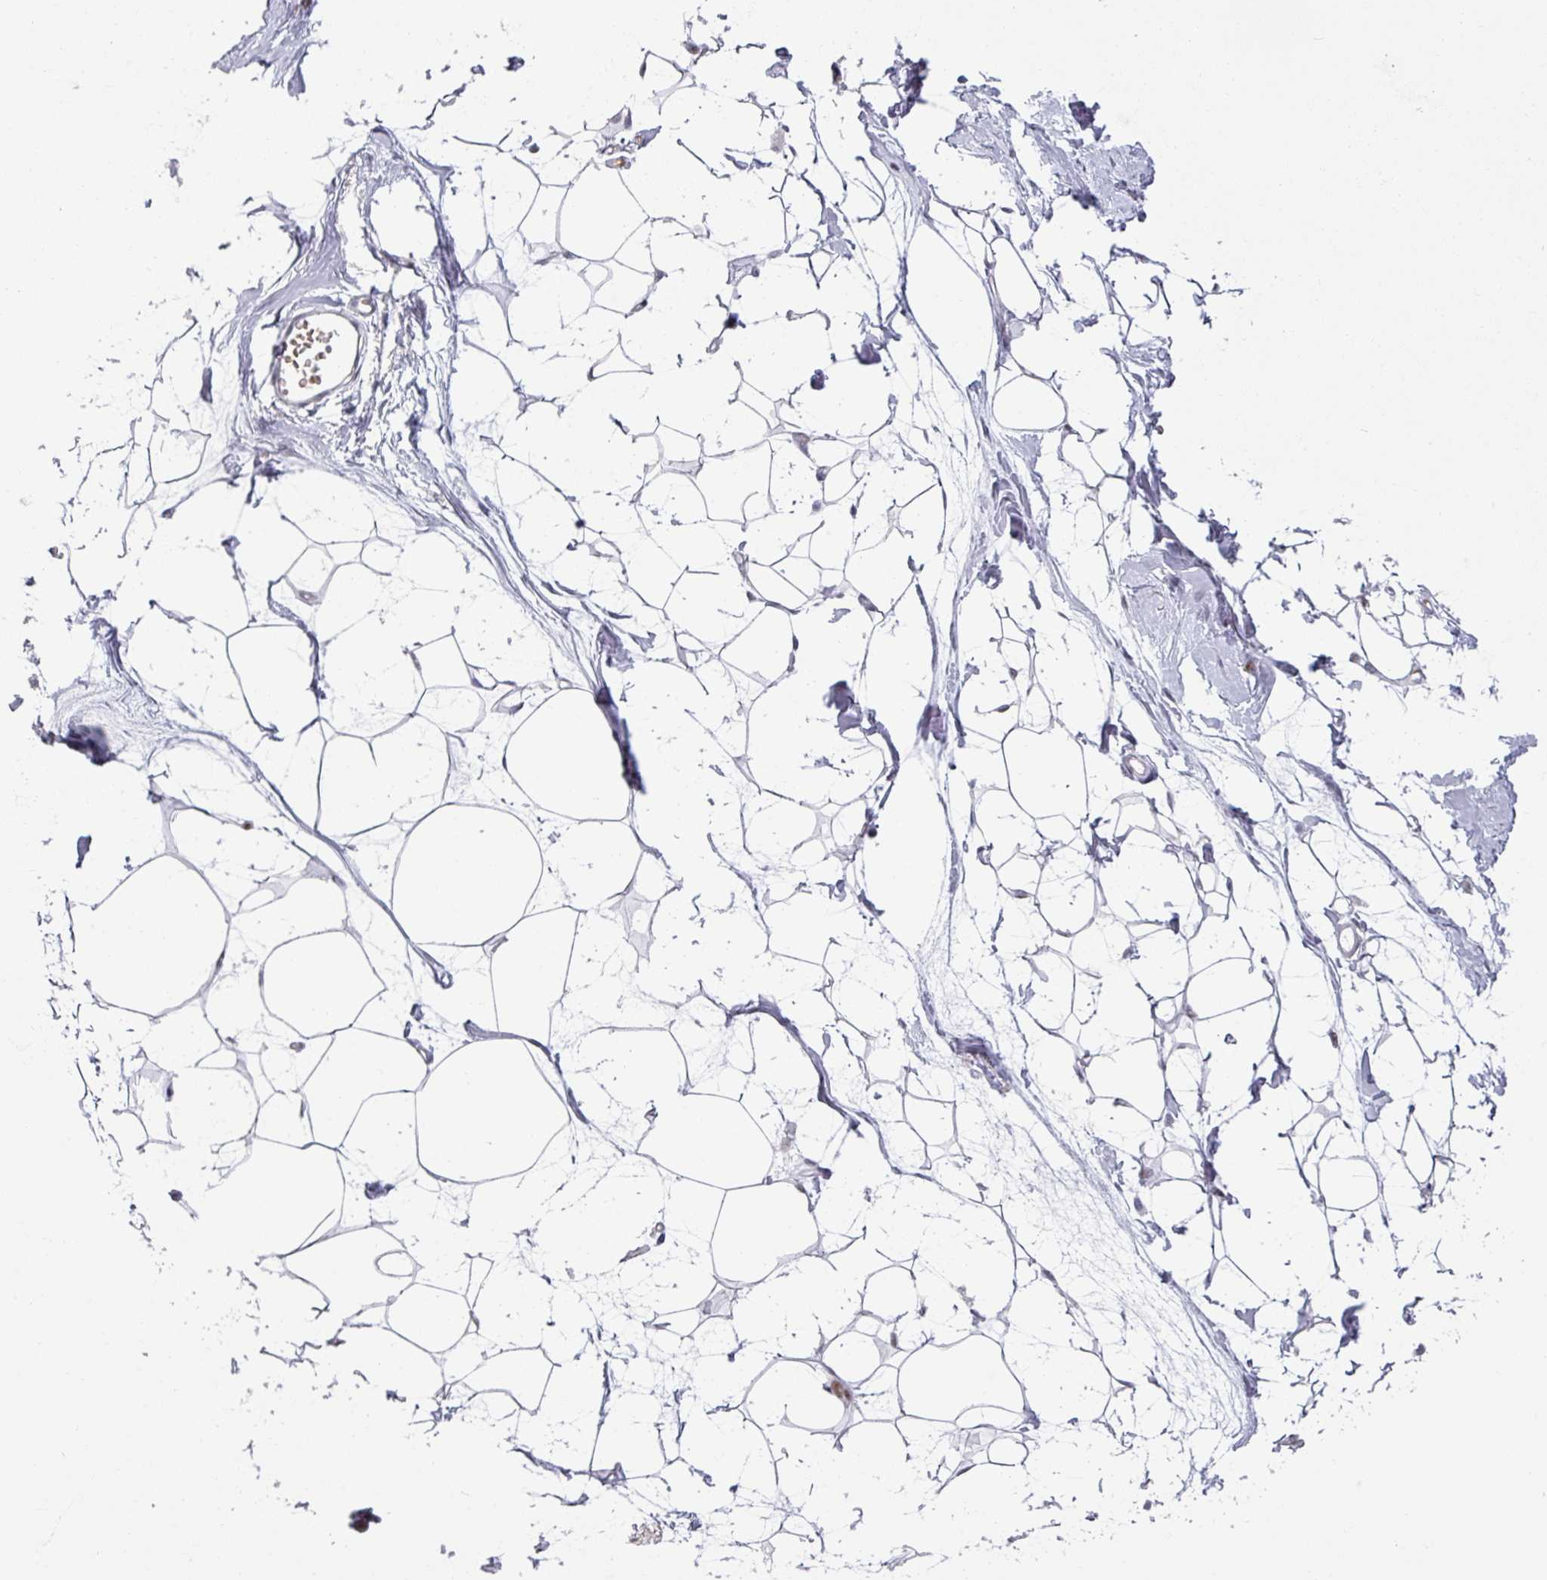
{"staining": {"intensity": "negative", "quantity": "none", "location": "none"}, "tissue": "breast", "cell_type": "Adipocytes", "image_type": "normal", "snomed": [{"axis": "morphology", "description": "Normal tissue, NOS"}, {"axis": "topography", "description": "Breast"}], "caption": "IHC of benign breast reveals no staining in adipocytes.", "gene": "NCOR1", "patient": {"sex": "female", "age": 45}}